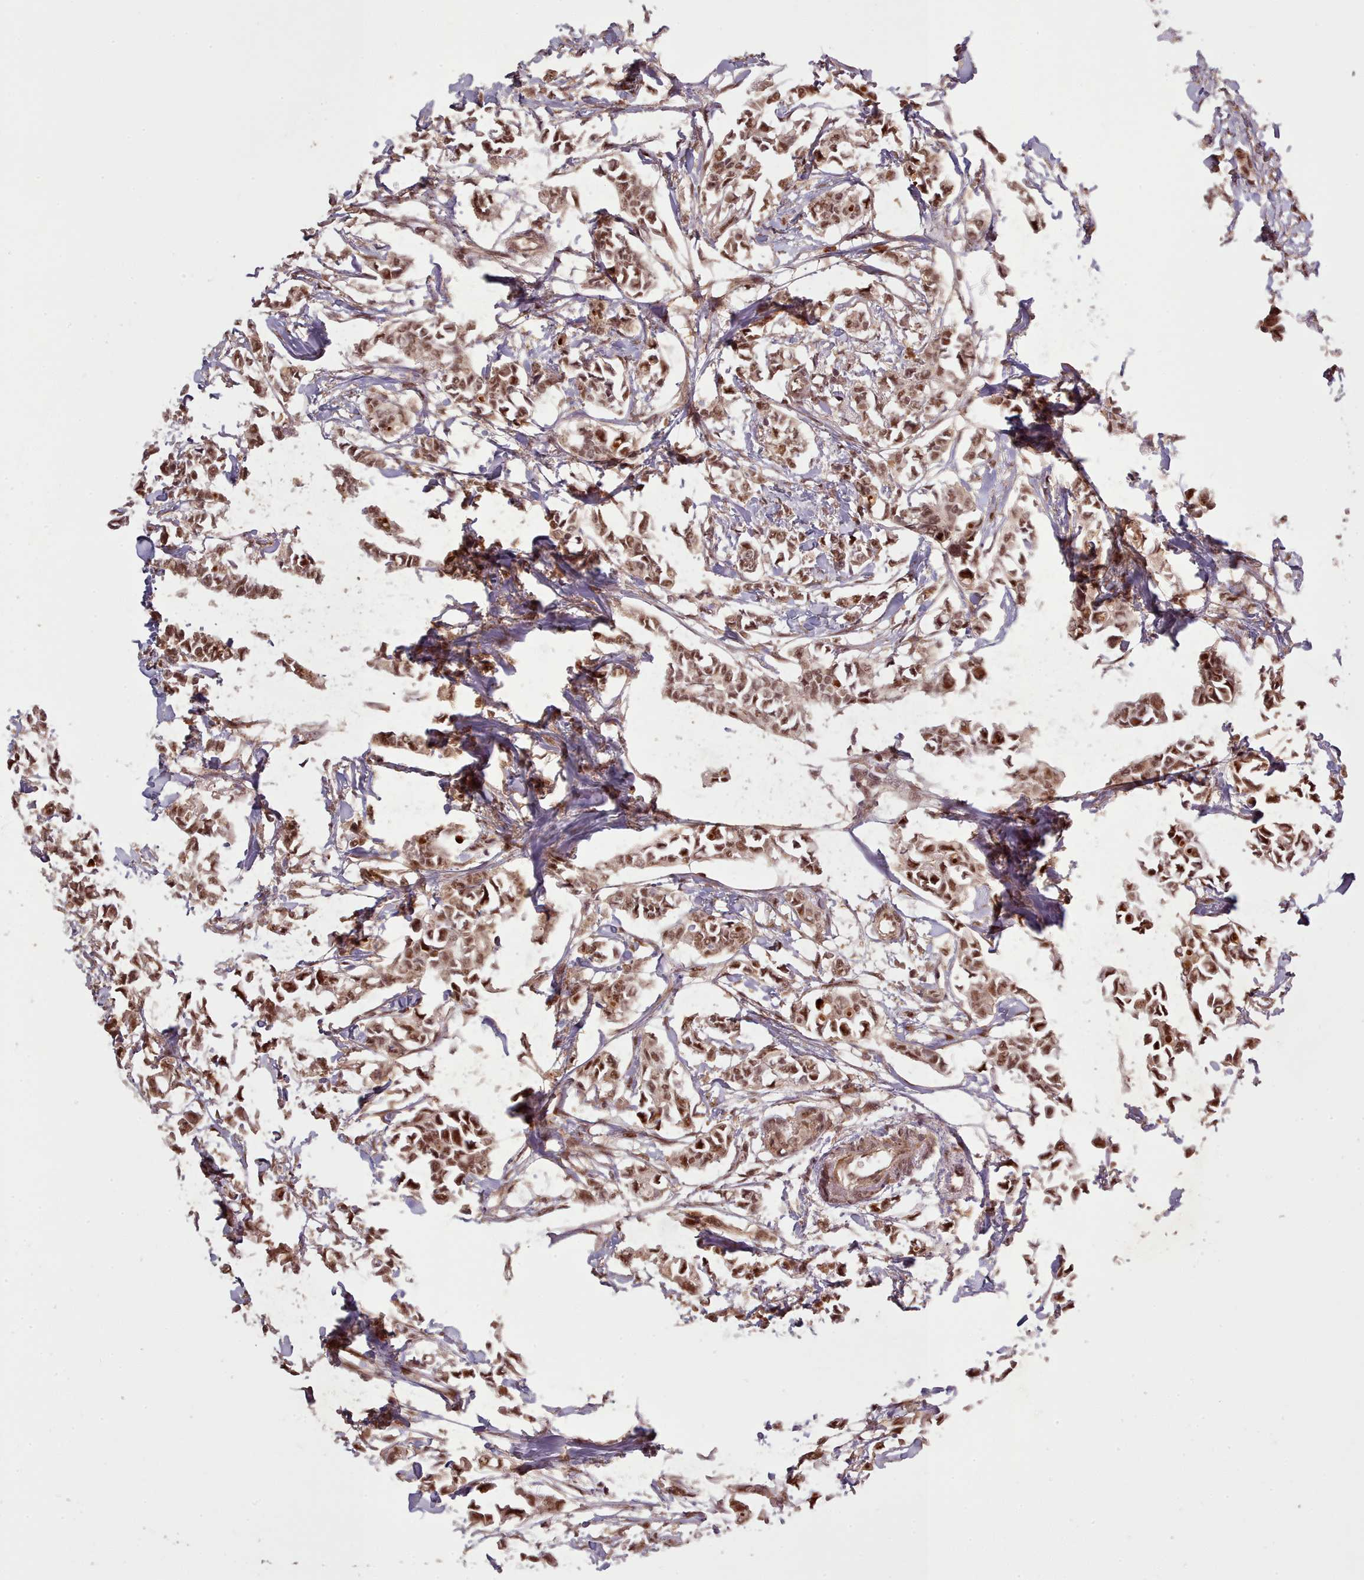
{"staining": {"intensity": "moderate", "quantity": ">75%", "location": "cytoplasmic/membranous,nuclear"}, "tissue": "breast cancer", "cell_type": "Tumor cells", "image_type": "cancer", "snomed": [{"axis": "morphology", "description": "Duct carcinoma"}, {"axis": "topography", "description": "Breast"}], "caption": "A brown stain highlights moderate cytoplasmic/membranous and nuclear expression of a protein in breast cancer (intraductal carcinoma) tumor cells.", "gene": "CDC6", "patient": {"sex": "female", "age": 41}}